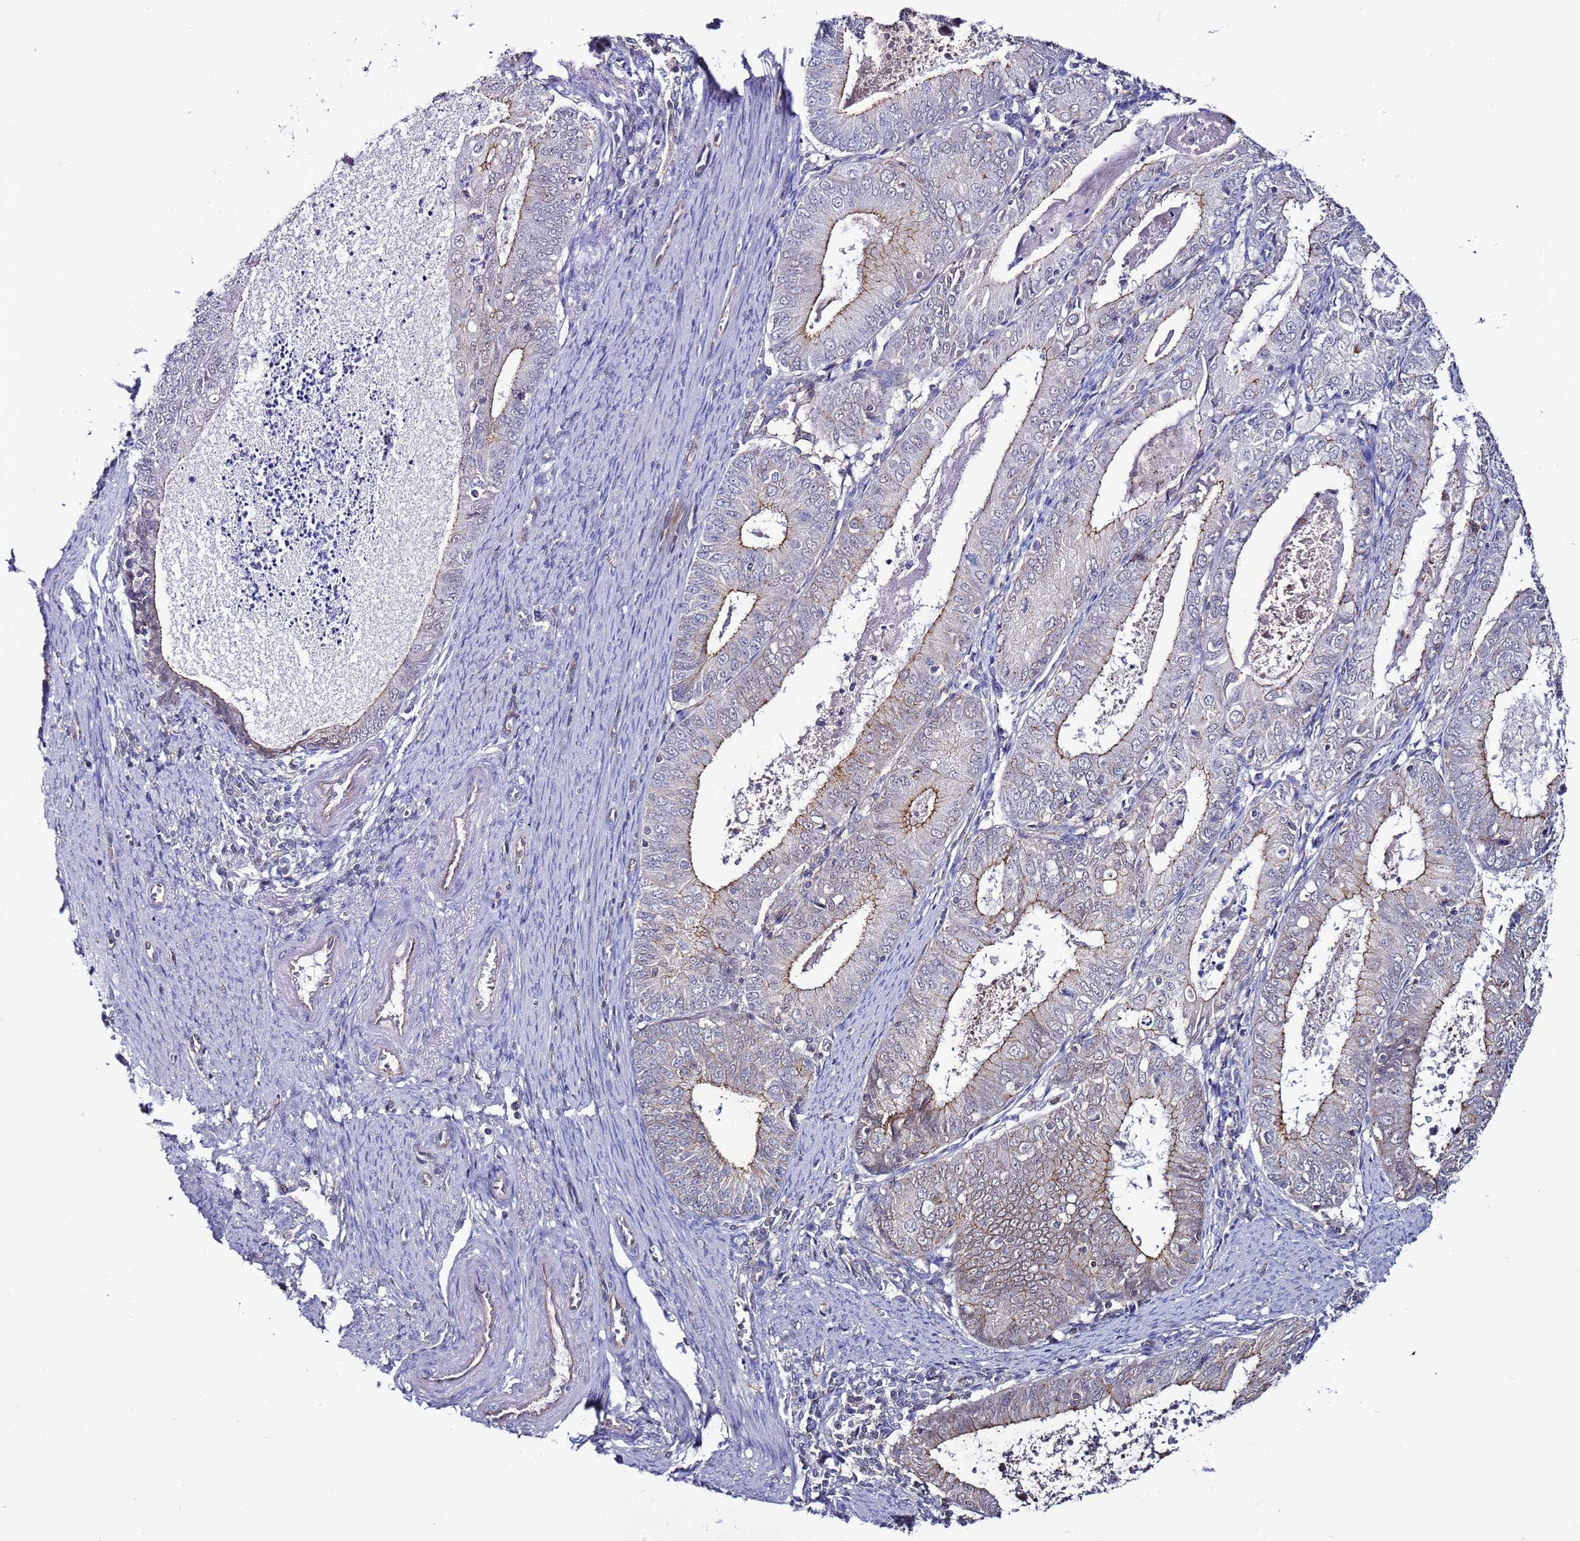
{"staining": {"intensity": "moderate", "quantity": "<25%", "location": "cytoplasmic/membranous"}, "tissue": "endometrial cancer", "cell_type": "Tumor cells", "image_type": "cancer", "snomed": [{"axis": "morphology", "description": "Adenocarcinoma, NOS"}, {"axis": "topography", "description": "Endometrium"}], "caption": "Immunohistochemistry image of human endometrial adenocarcinoma stained for a protein (brown), which demonstrates low levels of moderate cytoplasmic/membranous expression in about <25% of tumor cells.", "gene": "TENM3", "patient": {"sex": "female", "age": 57}}